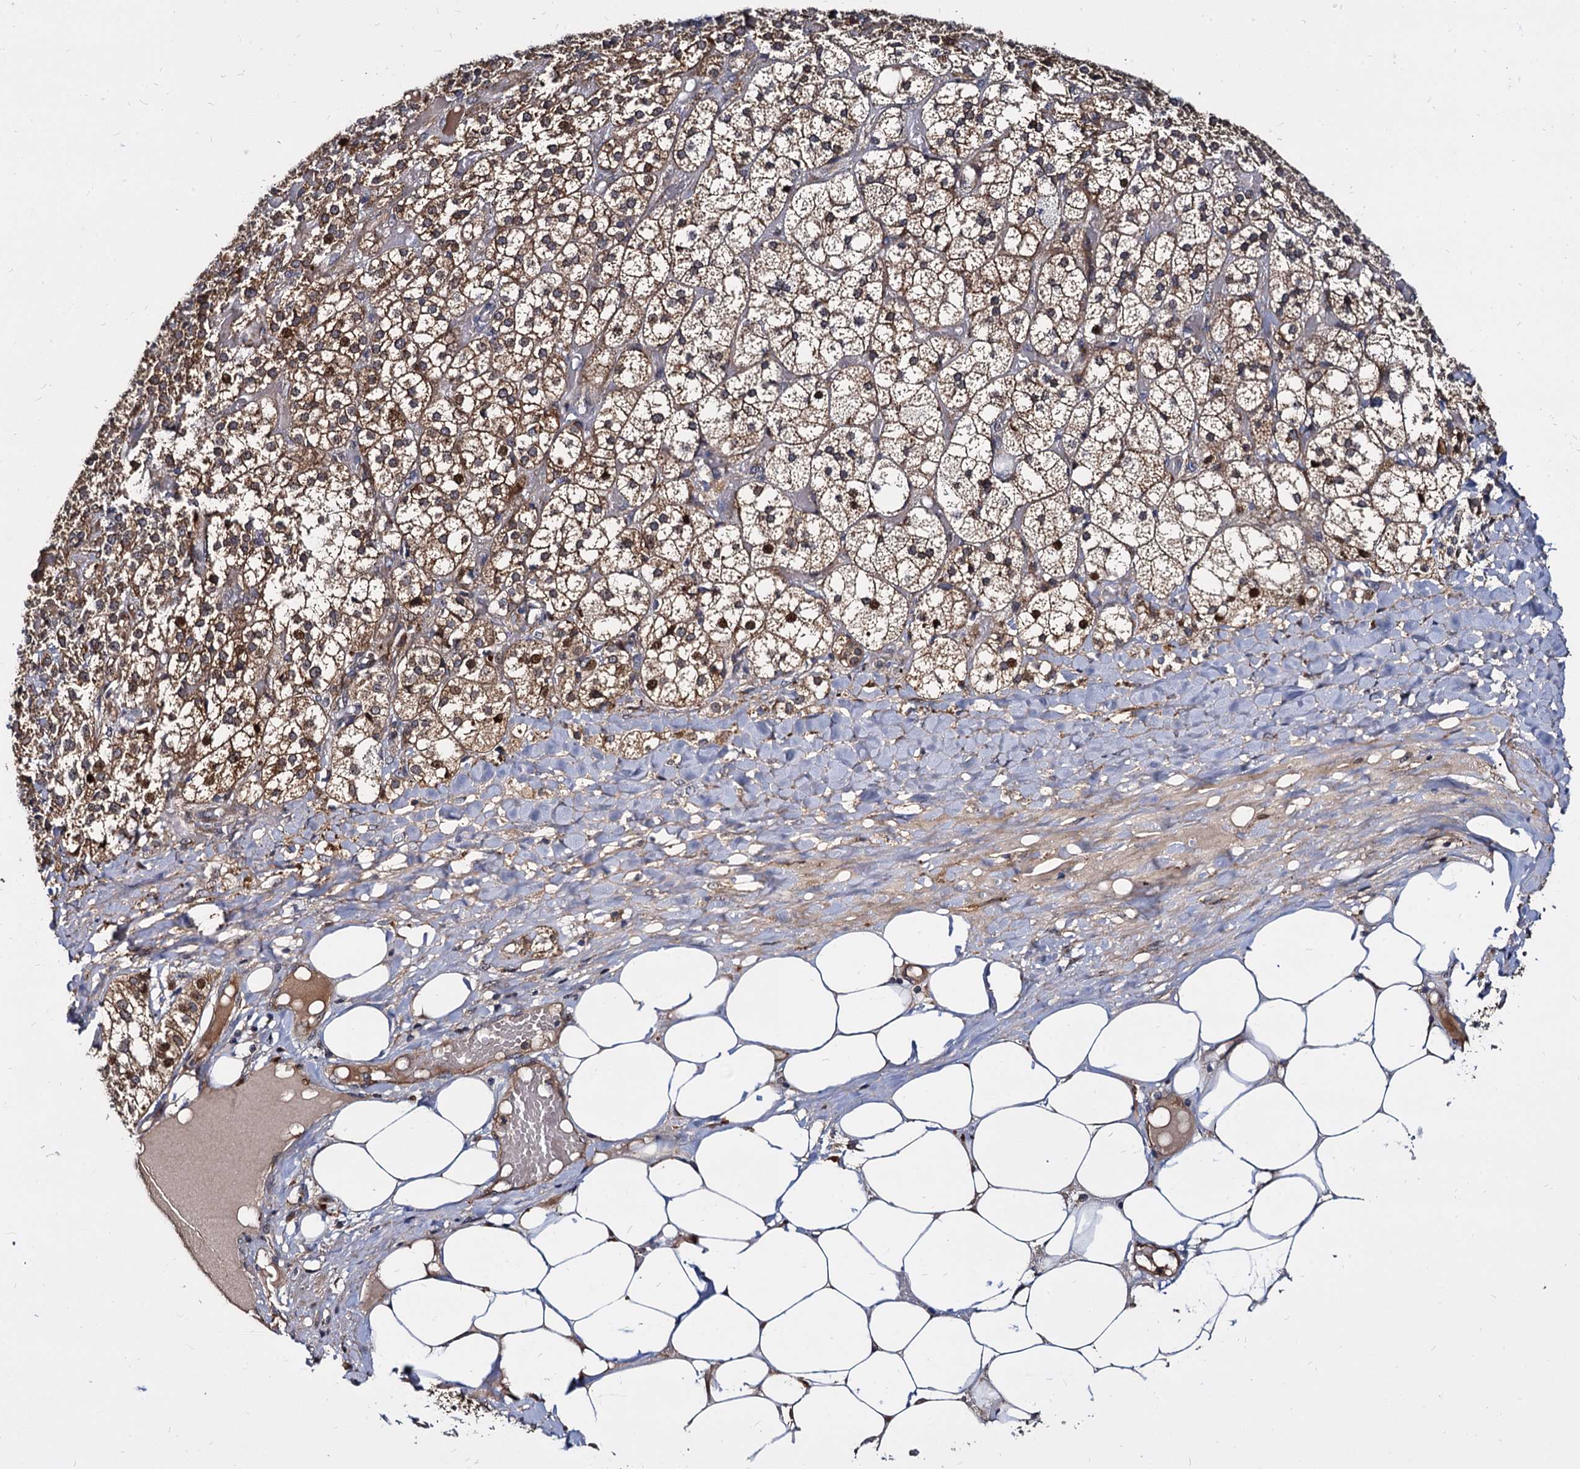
{"staining": {"intensity": "moderate", "quantity": "25%-75%", "location": "cytoplasmic/membranous,nuclear"}, "tissue": "adrenal gland", "cell_type": "Glandular cells", "image_type": "normal", "snomed": [{"axis": "morphology", "description": "Normal tissue, NOS"}, {"axis": "topography", "description": "Adrenal gland"}], "caption": "This image demonstrates immunohistochemistry (IHC) staining of benign human adrenal gland, with medium moderate cytoplasmic/membranous,nuclear staining in about 25%-75% of glandular cells.", "gene": "WWC3", "patient": {"sex": "female", "age": 61}}